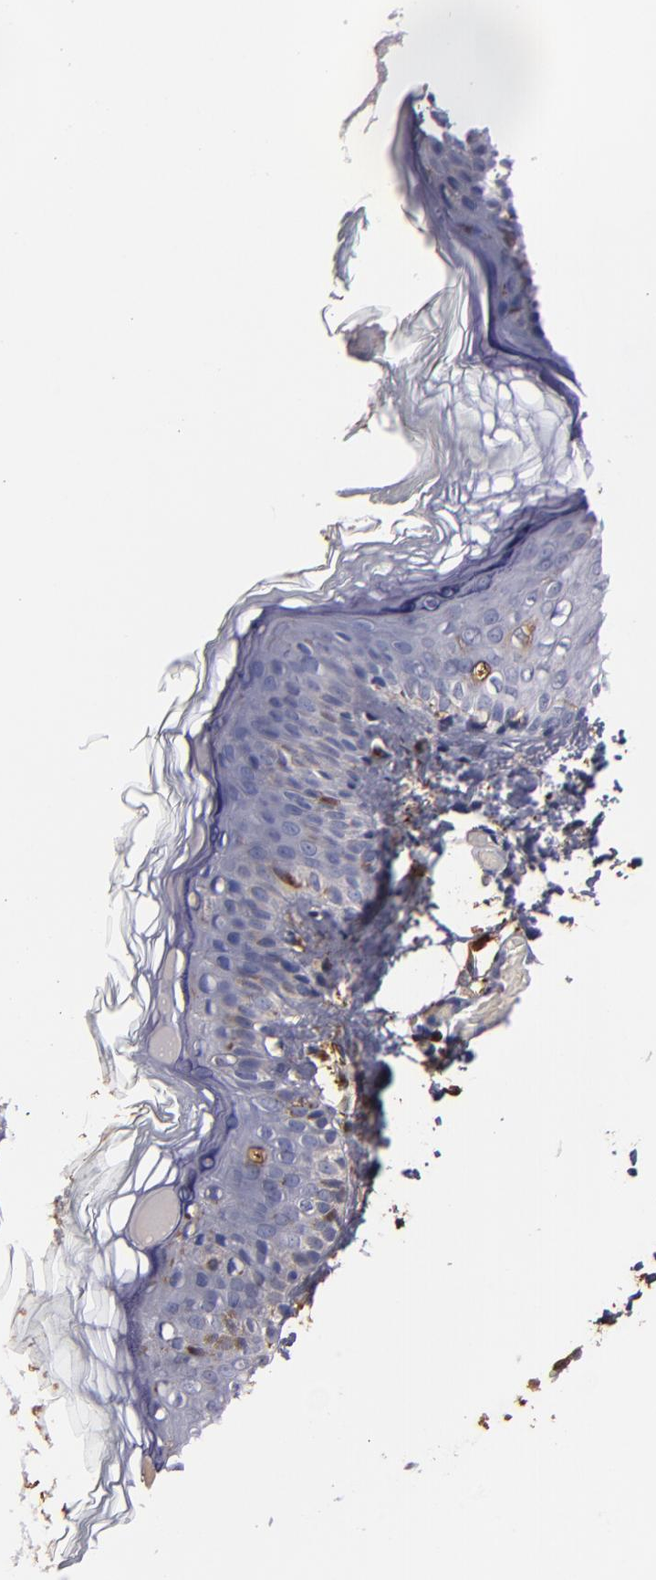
{"staining": {"intensity": "moderate", "quantity": ">75%", "location": "nuclear"}, "tissue": "skin", "cell_type": "Fibroblasts", "image_type": "normal", "snomed": [{"axis": "morphology", "description": "Normal tissue, NOS"}, {"axis": "topography", "description": "Skin"}], "caption": "IHC image of benign human skin stained for a protein (brown), which exhibits medium levels of moderate nuclear positivity in about >75% of fibroblasts.", "gene": "S100A4", "patient": {"sex": "female", "age": 4}}